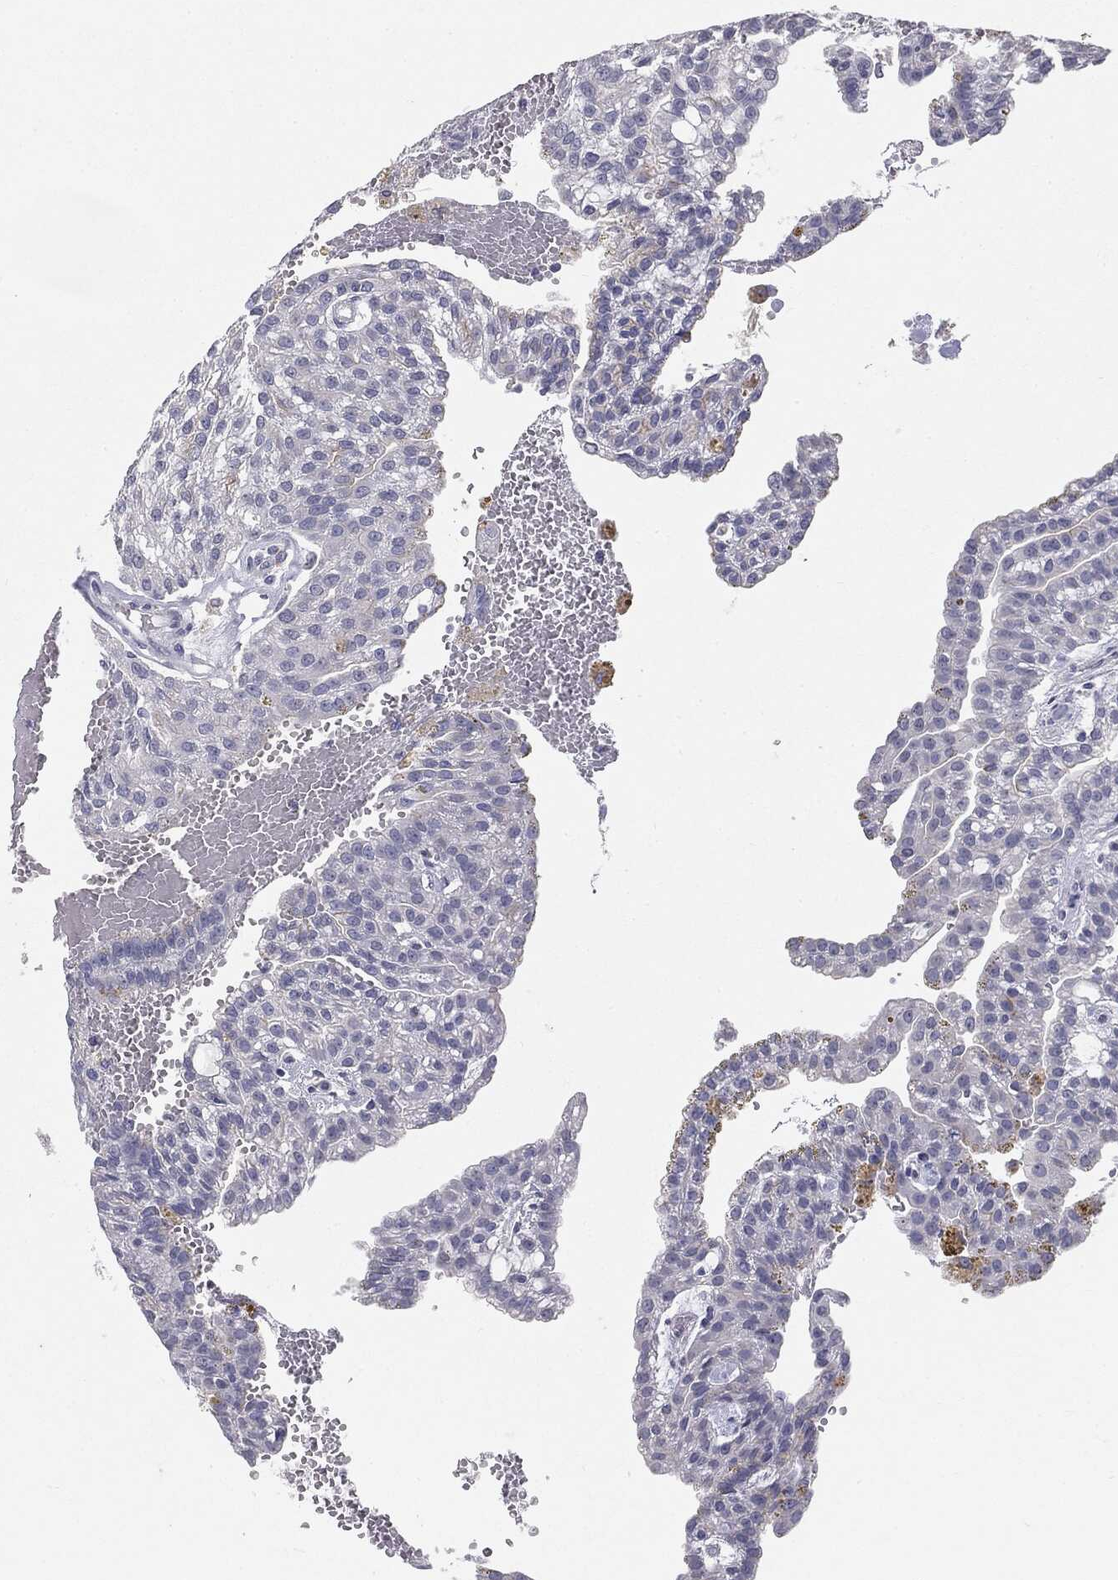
{"staining": {"intensity": "negative", "quantity": "none", "location": "none"}, "tissue": "renal cancer", "cell_type": "Tumor cells", "image_type": "cancer", "snomed": [{"axis": "morphology", "description": "Adenocarcinoma, NOS"}, {"axis": "topography", "description": "Kidney"}], "caption": "High magnification brightfield microscopy of renal cancer (adenocarcinoma) stained with DAB (3,3'-diaminobenzidine) (brown) and counterstained with hematoxylin (blue): tumor cells show no significant positivity. (DAB (3,3'-diaminobenzidine) IHC visualized using brightfield microscopy, high magnification).", "gene": "MUC1", "patient": {"sex": "male", "age": 63}}